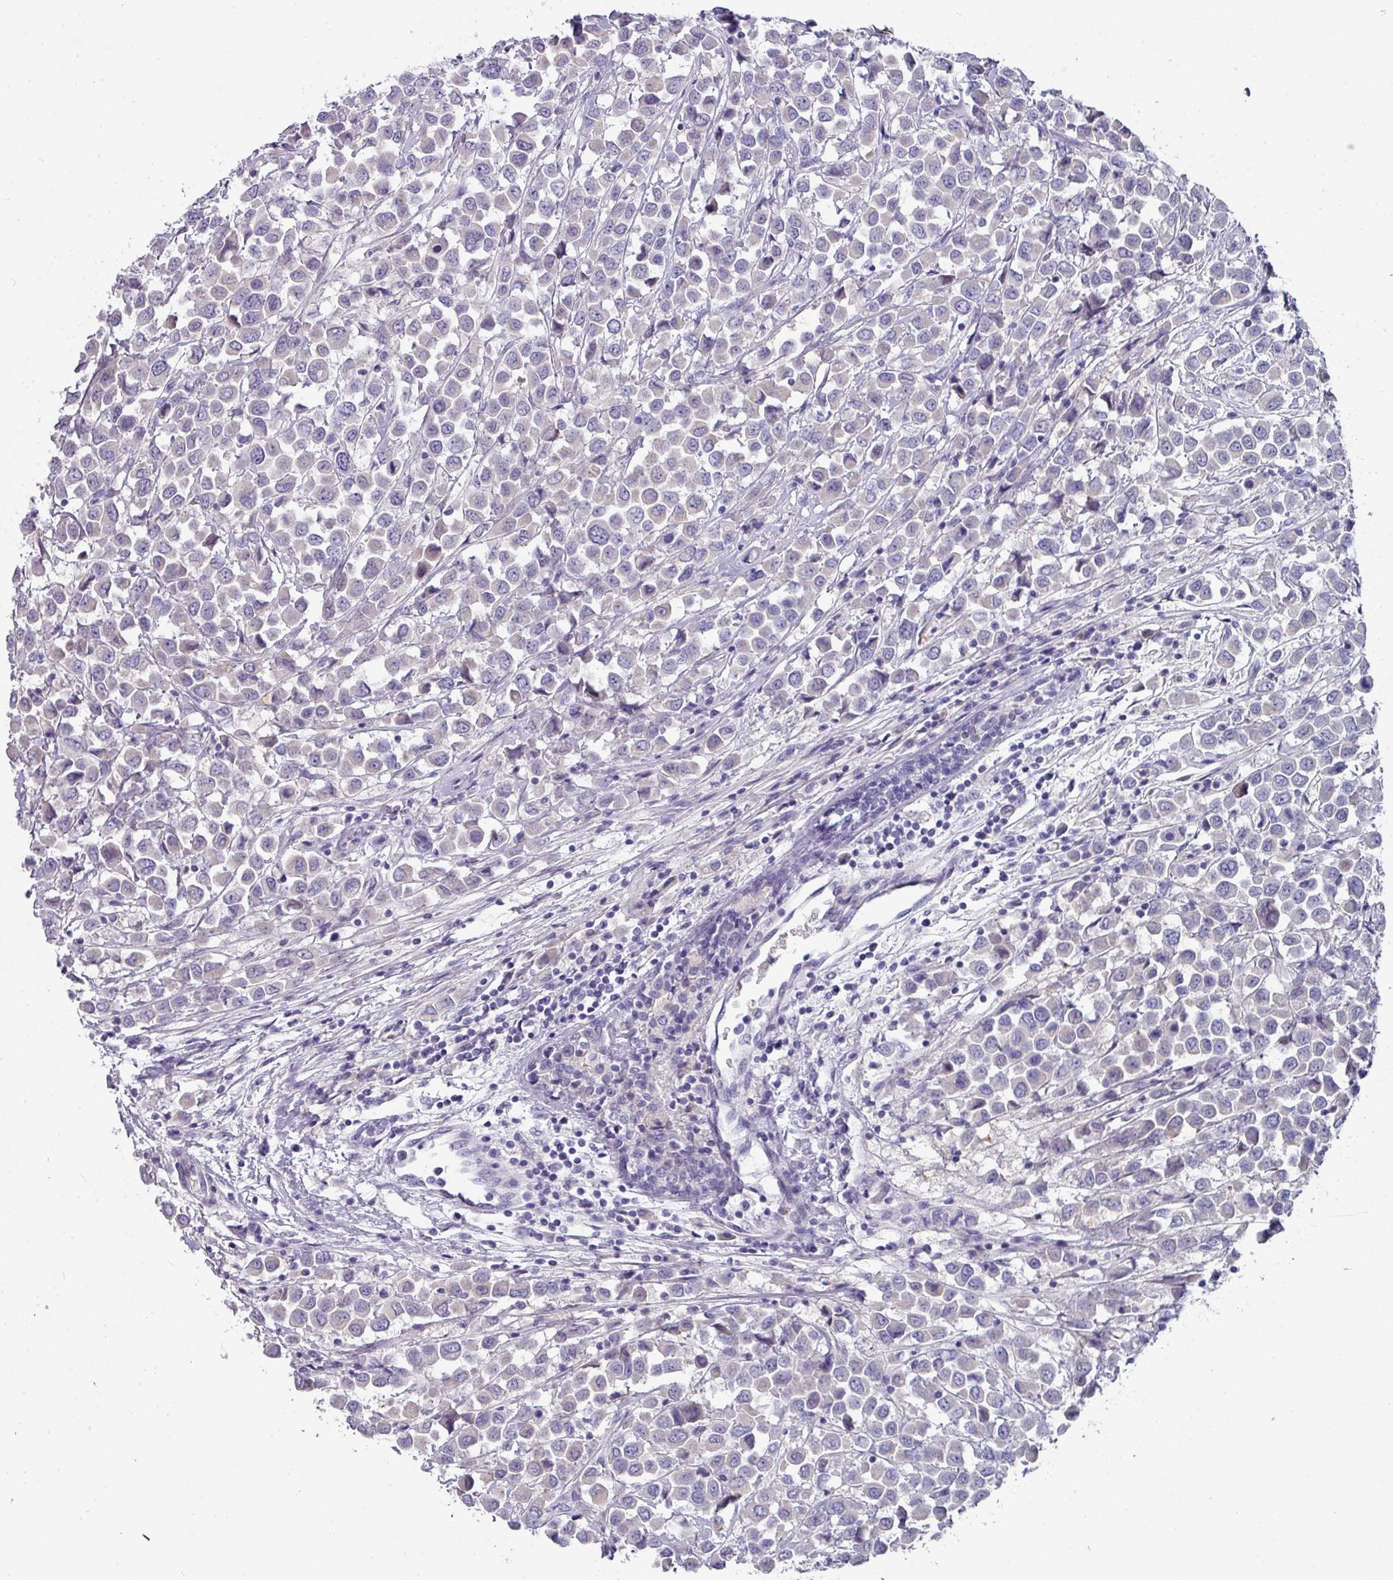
{"staining": {"intensity": "negative", "quantity": "none", "location": "none"}, "tissue": "breast cancer", "cell_type": "Tumor cells", "image_type": "cancer", "snomed": [{"axis": "morphology", "description": "Duct carcinoma"}, {"axis": "topography", "description": "Breast"}], "caption": "Human breast cancer (infiltrating ductal carcinoma) stained for a protein using IHC displays no positivity in tumor cells.", "gene": "DEFB115", "patient": {"sex": "female", "age": 61}}